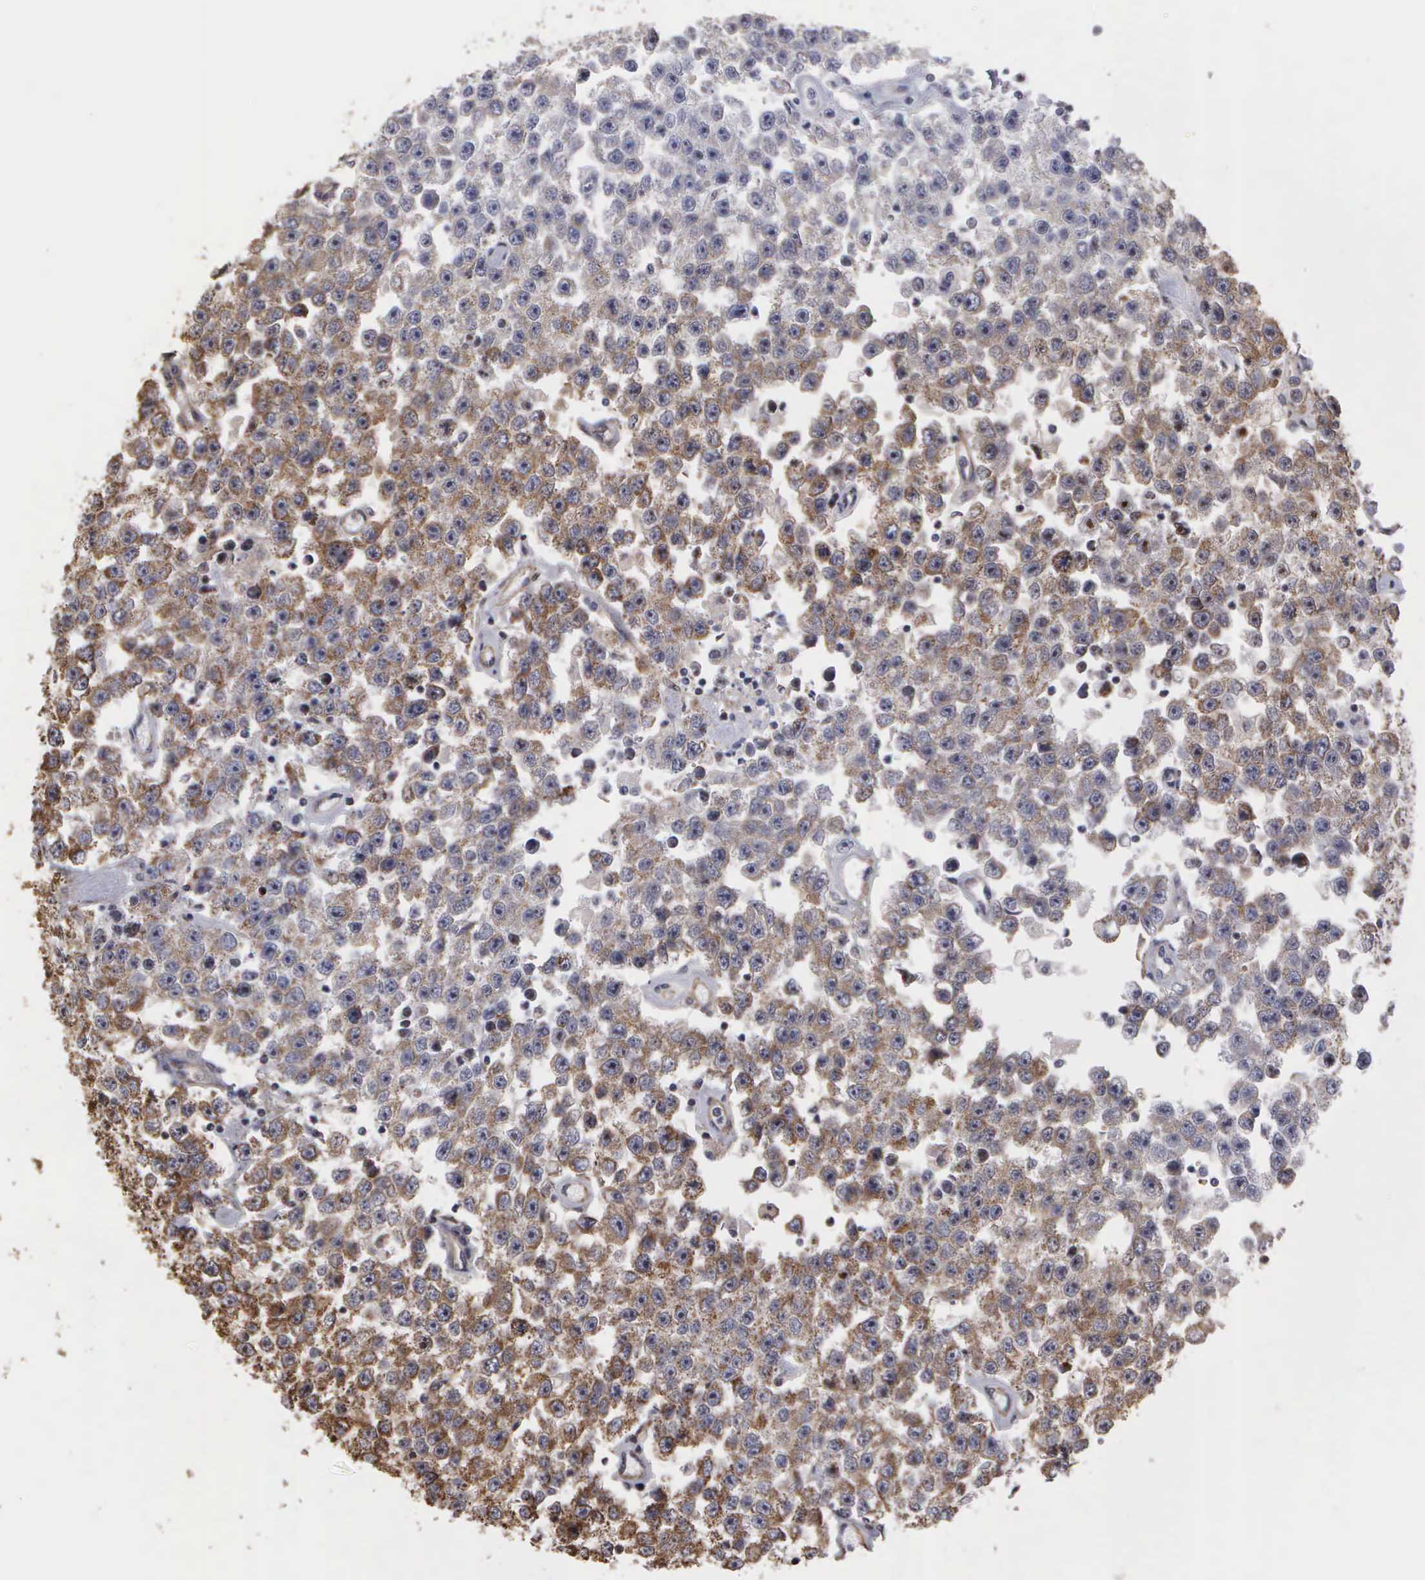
{"staining": {"intensity": "weak", "quantity": "25%-75%", "location": "cytoplasmic/membranous"}, "tissue": "testis cancer", "cell_type": "Tumor cells", "image_type": "cancer", "snomed": [{"axis": "morphology", "description": "Seminoma, NOS"}, {"axis": "topography", "description": "Testis"}], "caption": "A brown stain labels weak cytoplasmic/membranous staining of a protein in seminoma (testis) tumor cells.", "gene": "NGDN", "patient": {"sex": "male", "age": 52}}